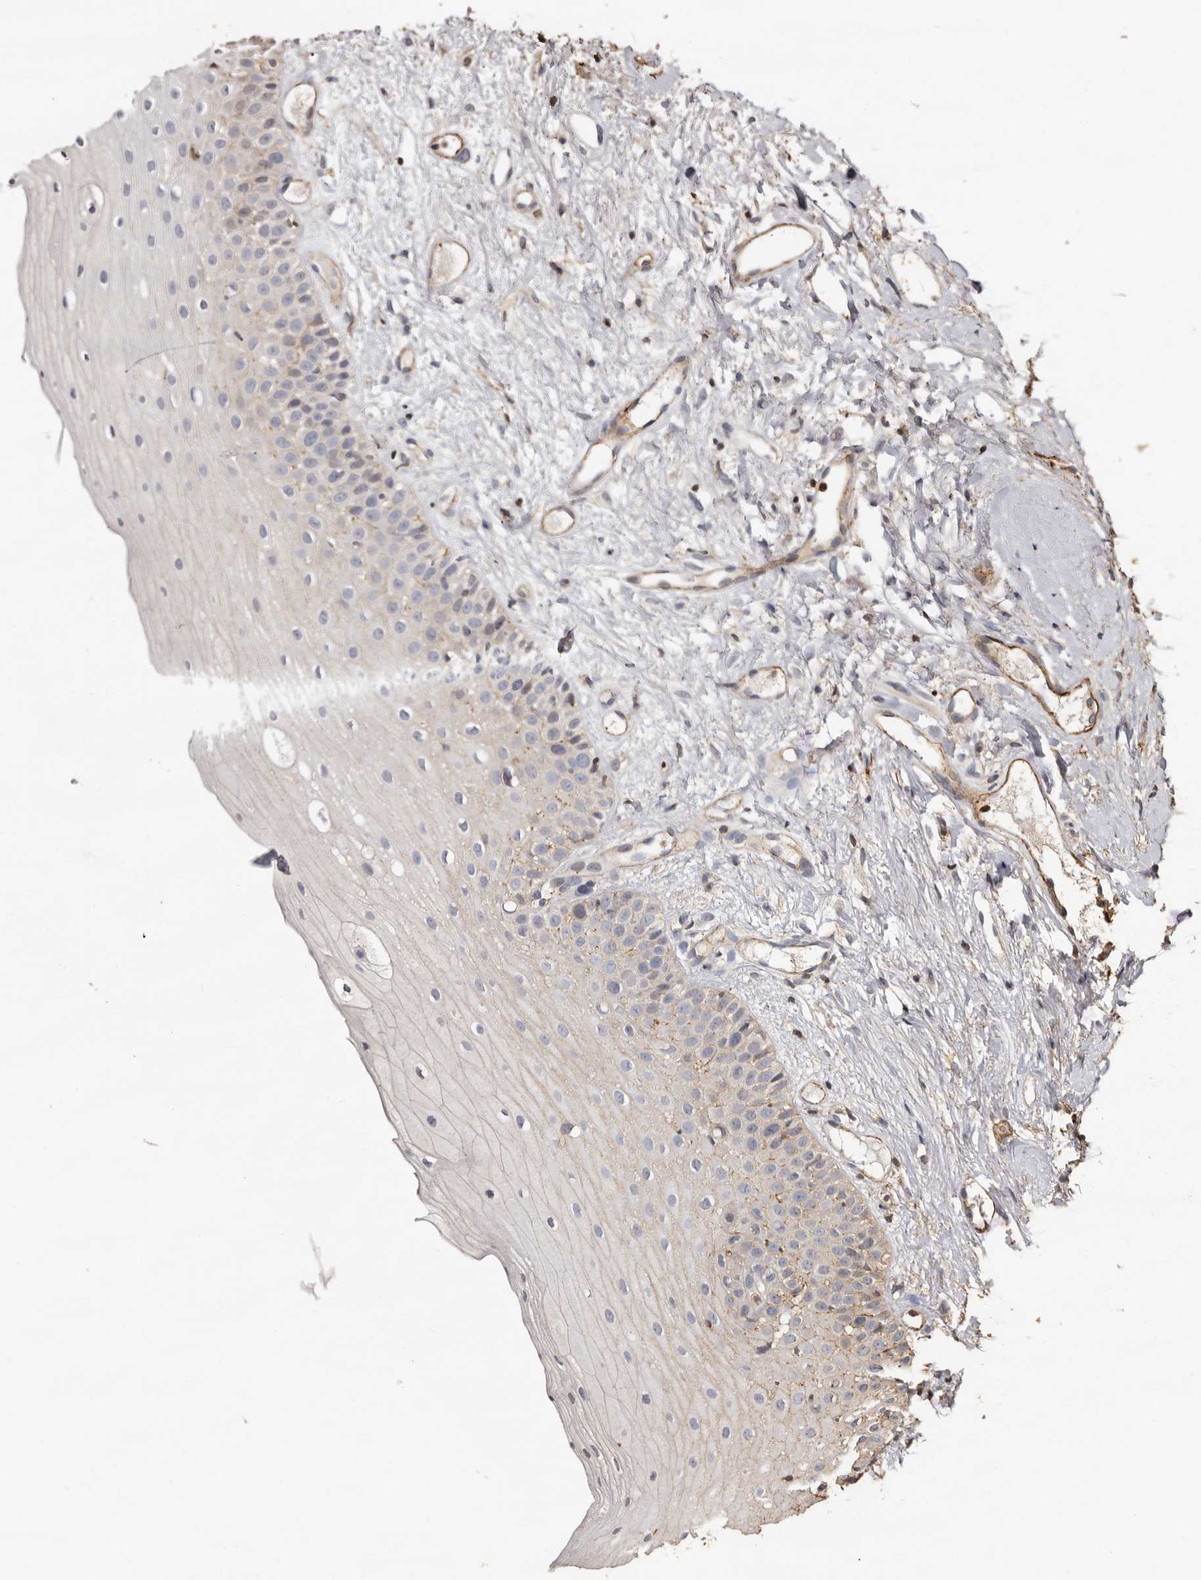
{"staining": {"intensity": "negative", "quantity": "none", "location": "none"}, "tissue": "oral mucosa", "cell_type": "Squamous epithelial cells", "image_type": "normal", "snomed": [{"axis": "morphology", "description": "Normal tissue, NOS"}, {"axis": "topography", "description": "Oral tissue"}], "caption": "Histopathology image shows no significant protein expression in squamous epithelial cells of benign oral mucosa. (Stains: DAB immunohistochemistry (IHC) with hematoxylin counter stain, Microscopy: brightfield microscopy at high magnification).", "gene": "GSK3A", "patient": {"sex": "female", "age": 63}}